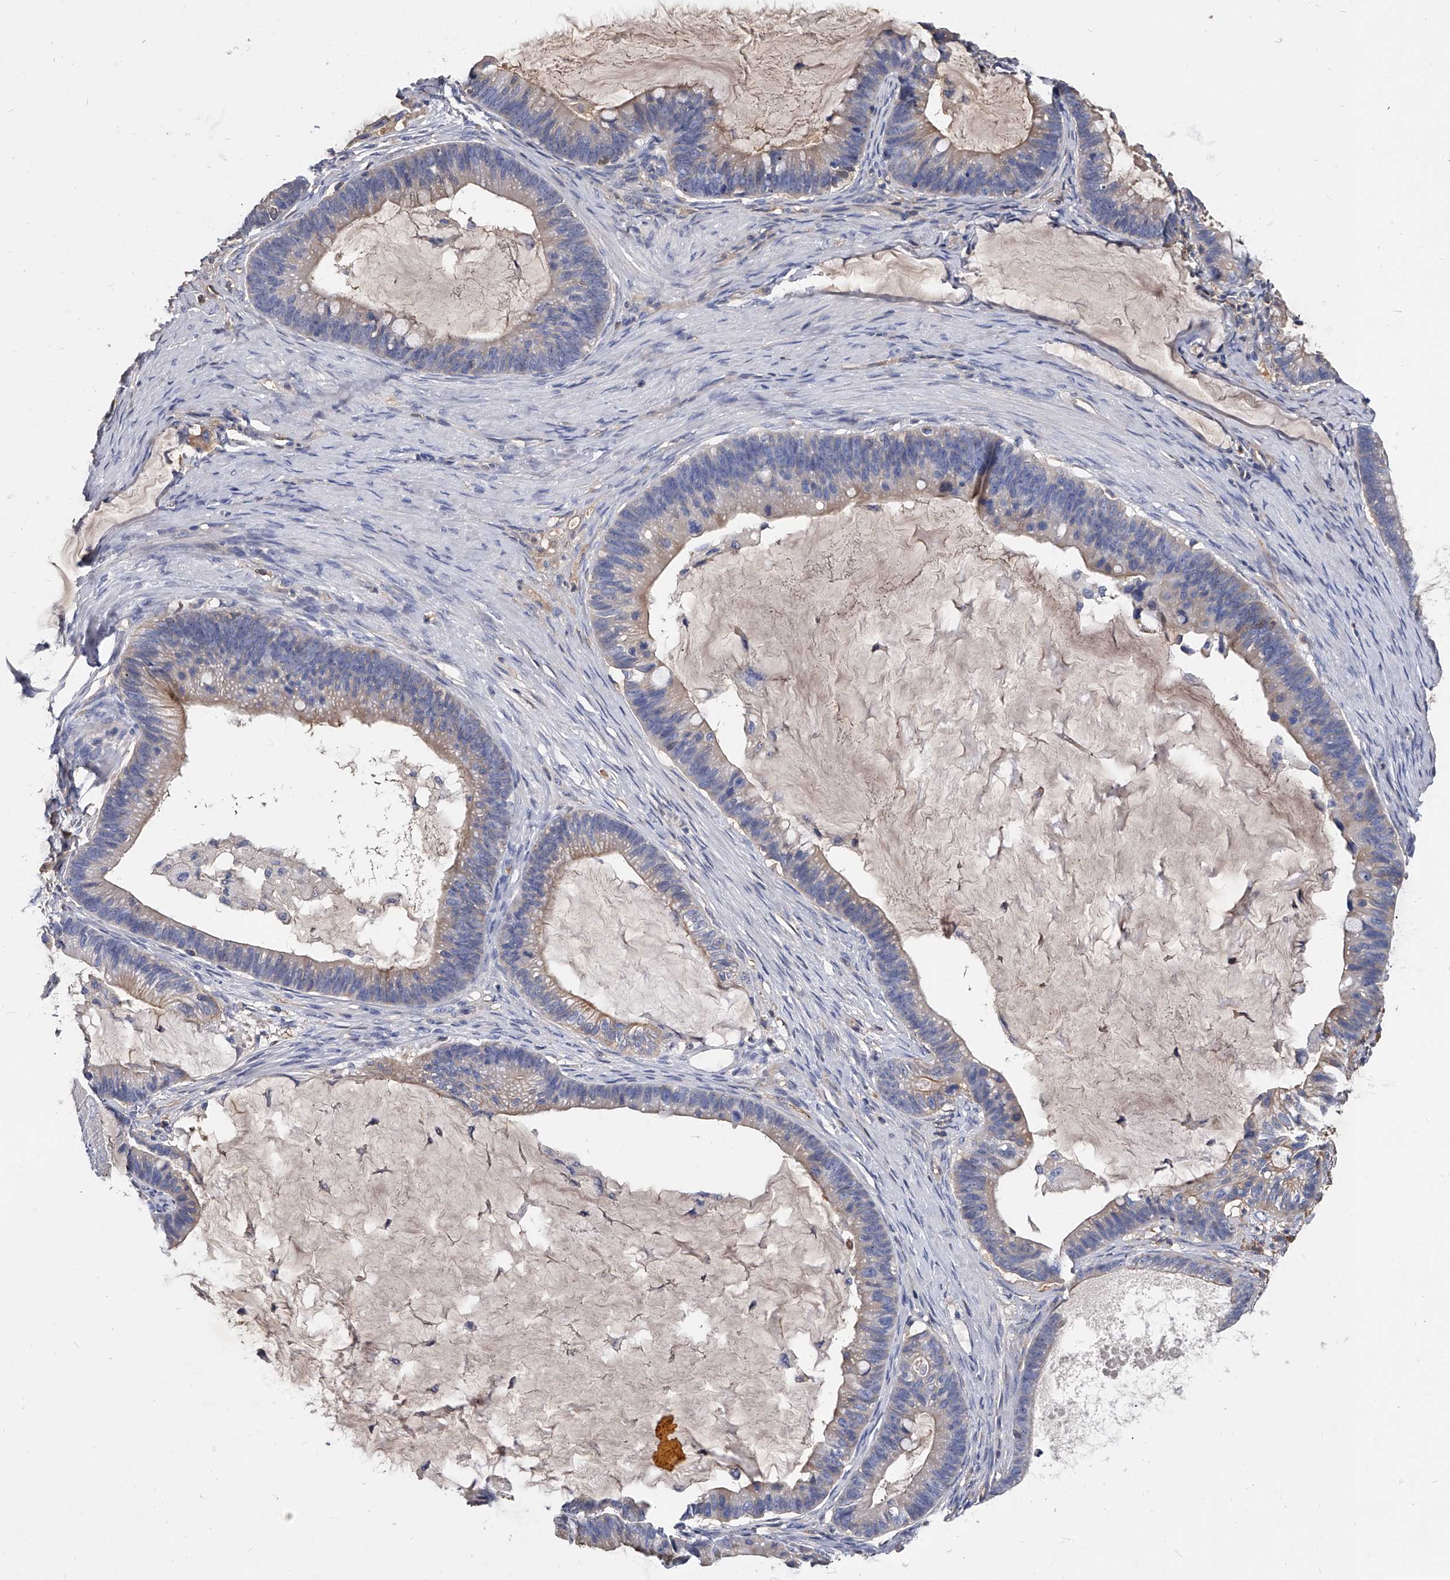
{"staining": {"intensity": "weak", "quantity": "<25%", "location": "cytoplasmic/membranous"}, "tissue": "ovarian cancer", "cell_type": "Tumor cells", "image_type": "cancer", "snomed": [{"axis": "morphology", "description": "Cystadenocarcinoma, mucinous, NOS"}, {"axis": "topography", "description": "Ovary"}], "caption": "Tumor cells are negative for protein expression in human ovarian mucinous cystadenocarcinoma.", "gene": "EFCAB7", "patient": {"sex": "female", "age": 61}}